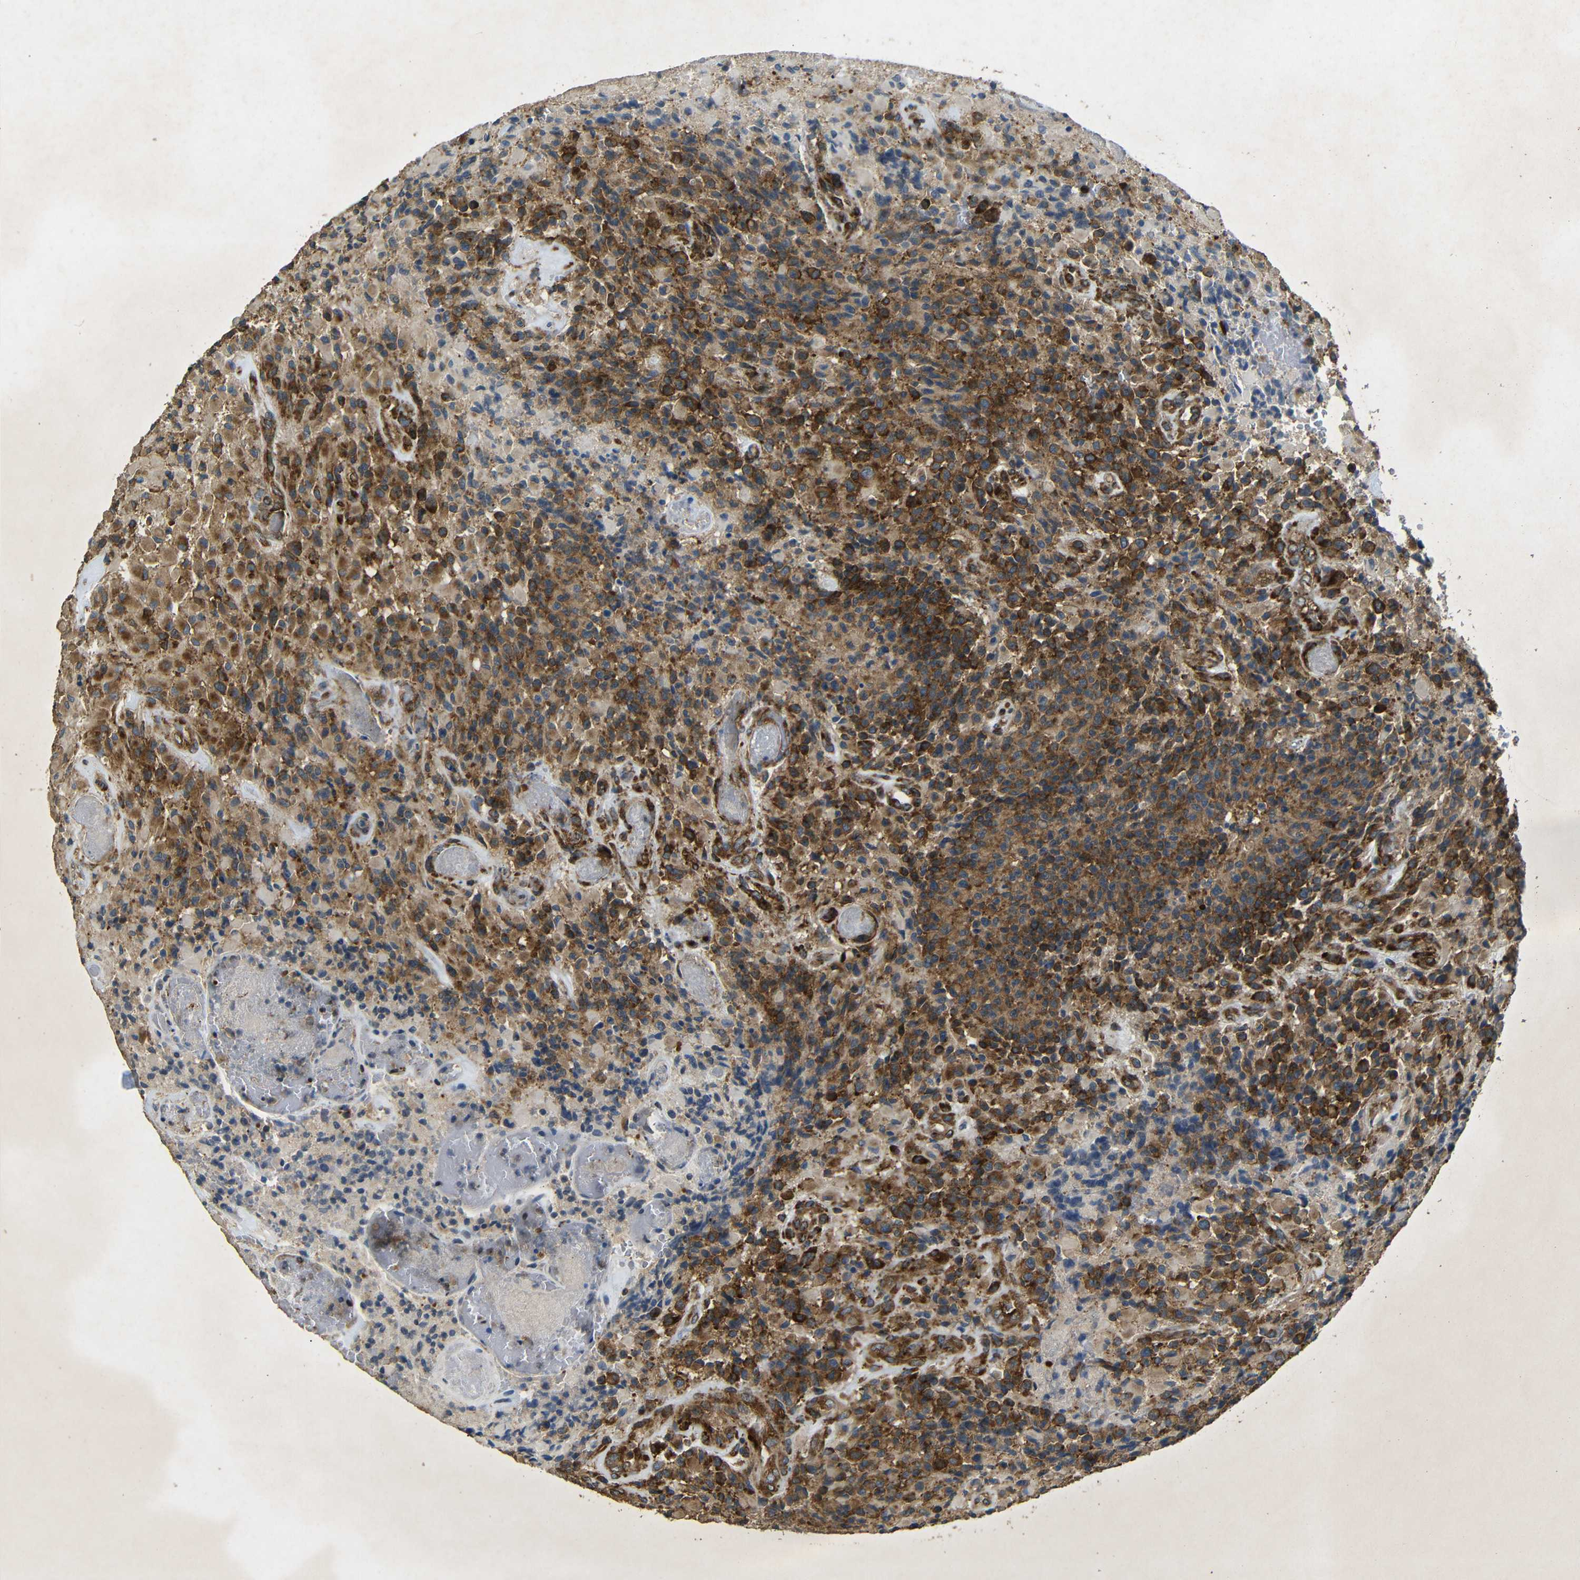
{"staining": {"intensity": "strong", "quantity": ">75%", "location": "cytoplasmic/membranous"}, "tissue": "glioma", "cell_type": "Tumor cells", "image_type": "cancer", "snomed": [{"axis": "morphology", "description": "Glioma, malignant, High grade"}, {"axis": "topography", "description": "Brain"}], "caption": "Human malignant glioma (high-grade) stained for a protein (brown) reveals strong cytoplasmic/membranous positive expression in approximately >75% of tumor cells.", "gene": "BTF3", "patient": {"sex": "male", "age": 71}}